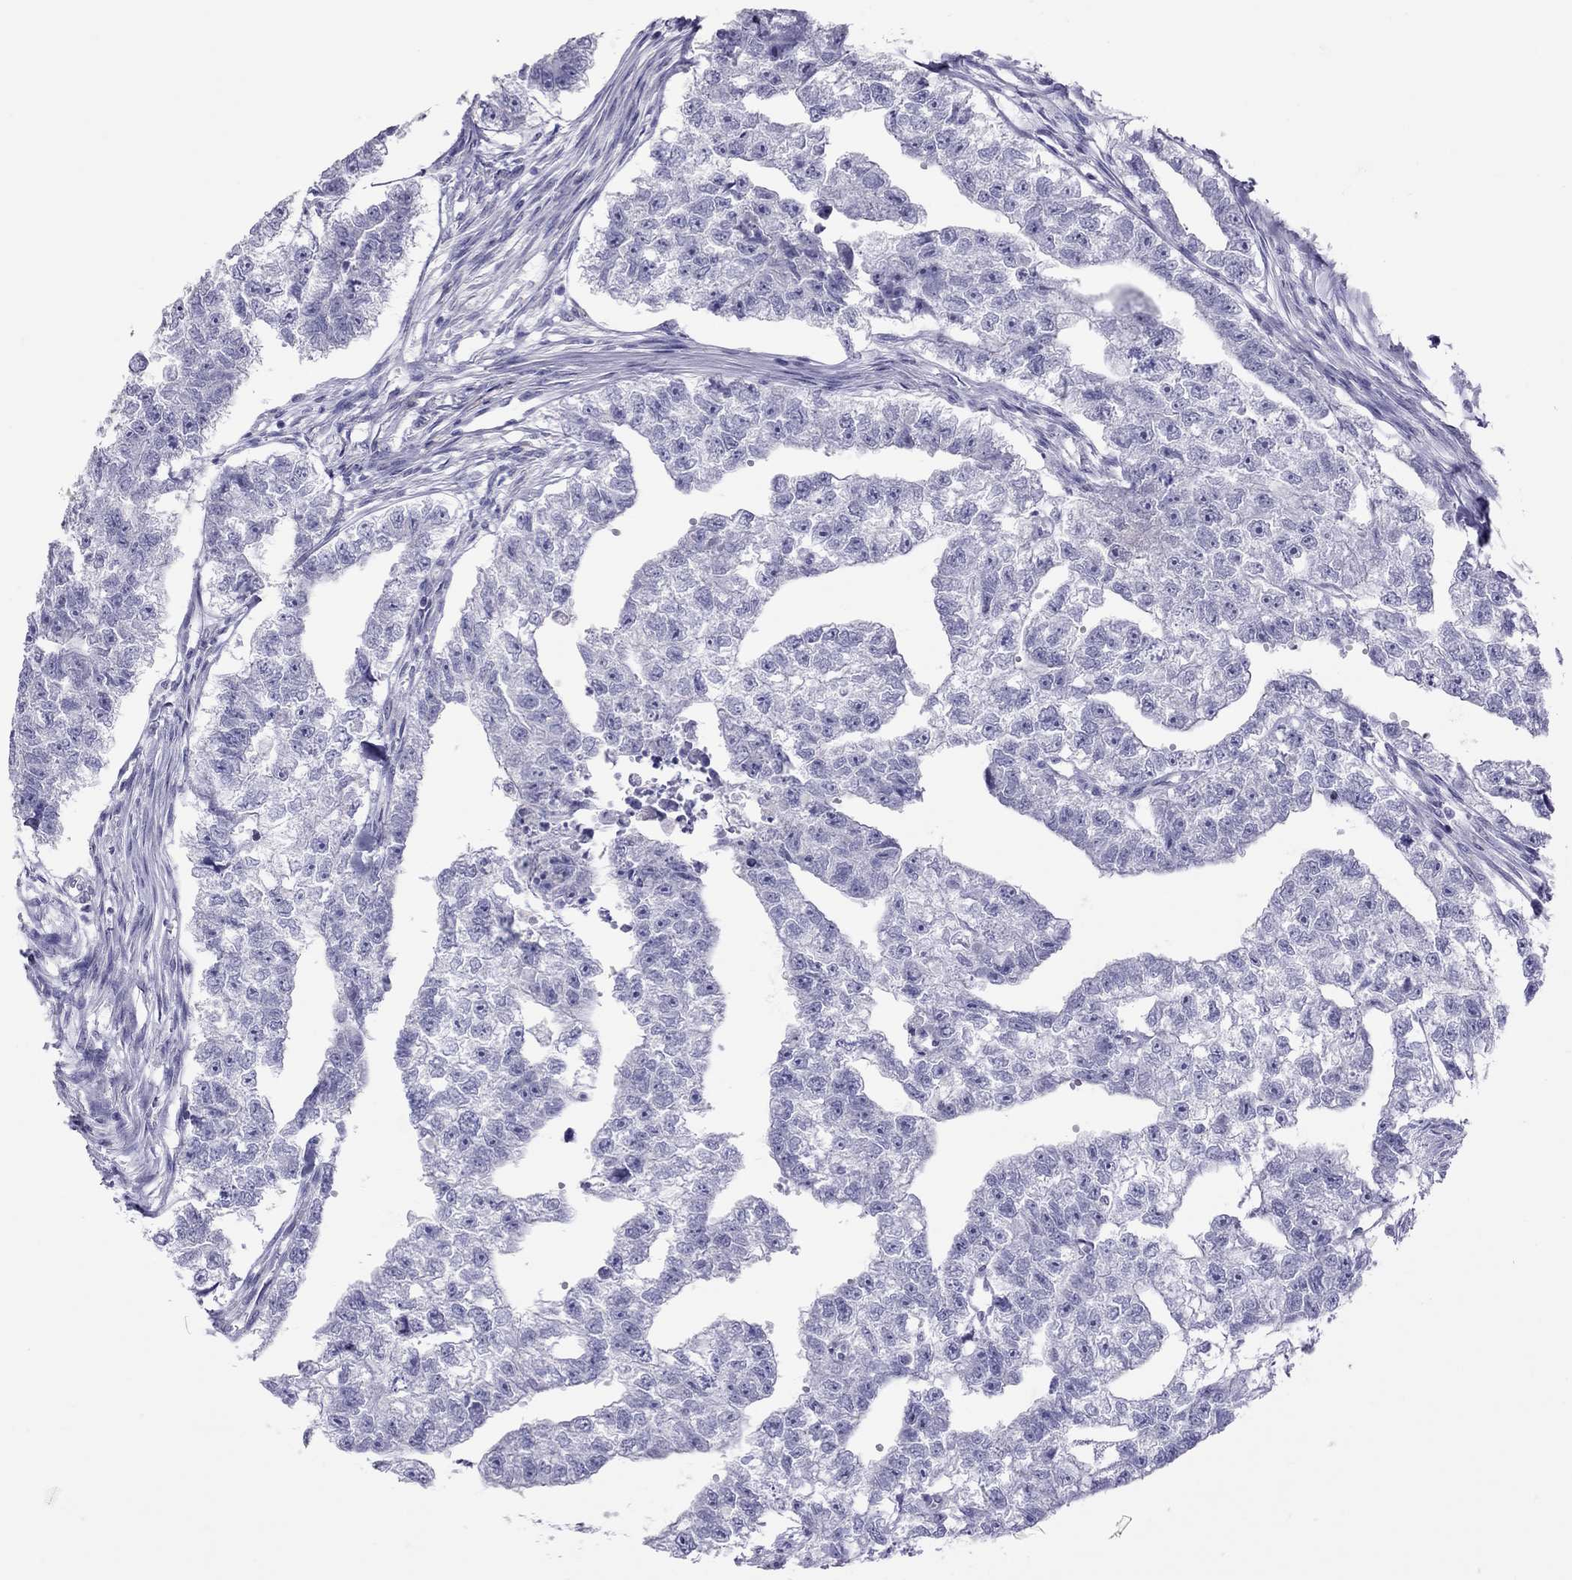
{"staining": {"intensity": "negative", "quantity": "none", "location": "none"}, "tissue": "testis cancer", "cell_type": "Tumor cells", "image_type": "cancer", "snomed": [{"axis": "morphology", "description": "Carcinoma, Embryonal, NOS"}, {"axis": "morphology", "description": "Teratoma, malignant, NOS"}, {"axis": "topography", "description": "Testis"}], "caption": "IHC of human testis malignant teratoma reveals no staining in tumor cells.", "gene": "STAG3", "patient": {"sex": "male", "age": 44}}